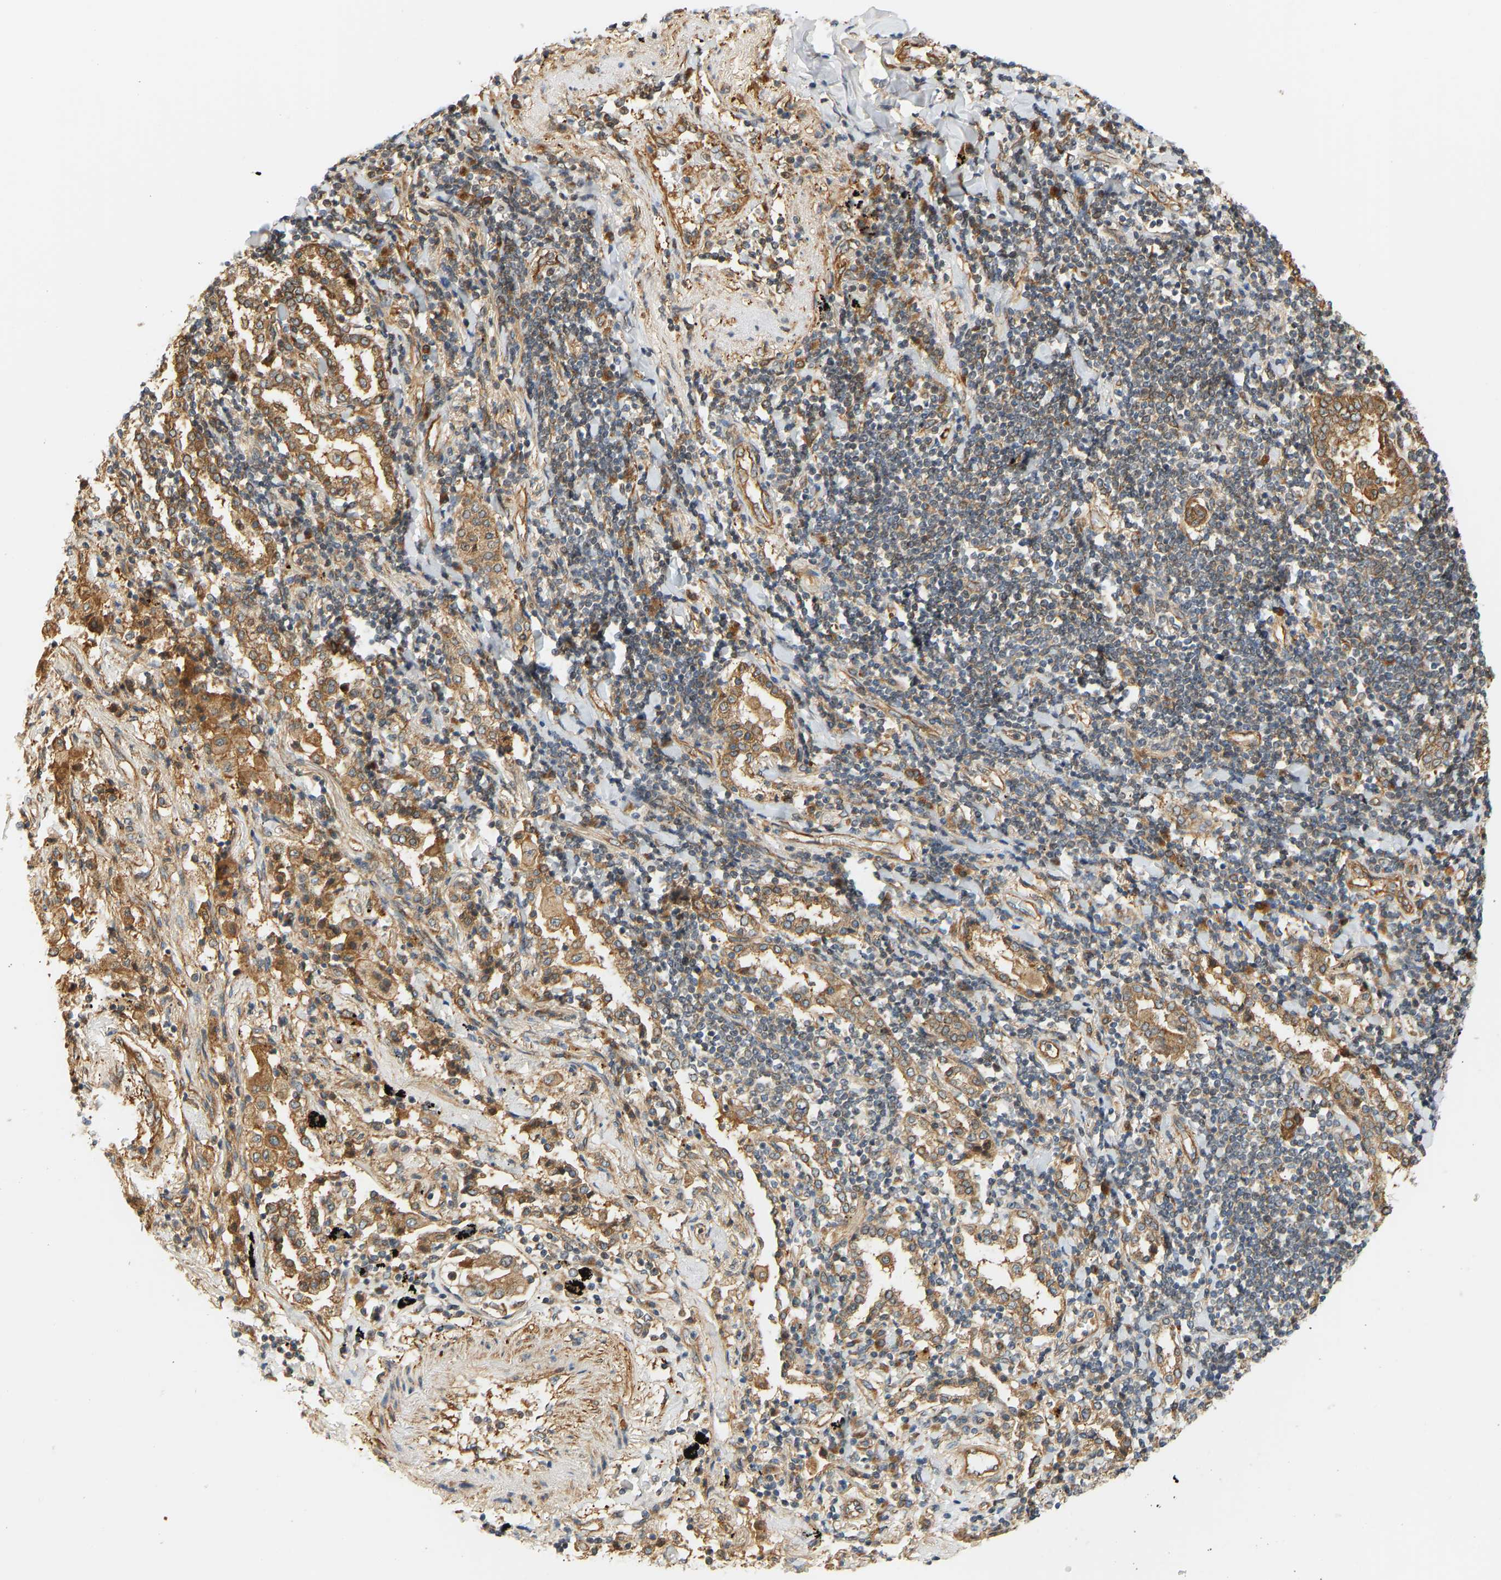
{"staining": {"intensity": "moderate", "quantity": ">75%", "location": "cytoplasmic/membranous"}, "tissue": "lung cancer", "cell_type": "Tumor cells", "image_type": "cancer", "snomed": [{"axis": "morphology", "description": "Adenocarcinoma, NOS"}, {"axis": "topography", "description": "Lung"}], "caption": "DAB (3,3'-diaminobenzidine) immunohistochemical staining of human adenocarcinoma (lung) displays moderate cytoplasmic/membranous protein expression in approximately >75% of tumor cells.", "gene": "CEP57", "patient": {"sex": "female", "age": 65}}